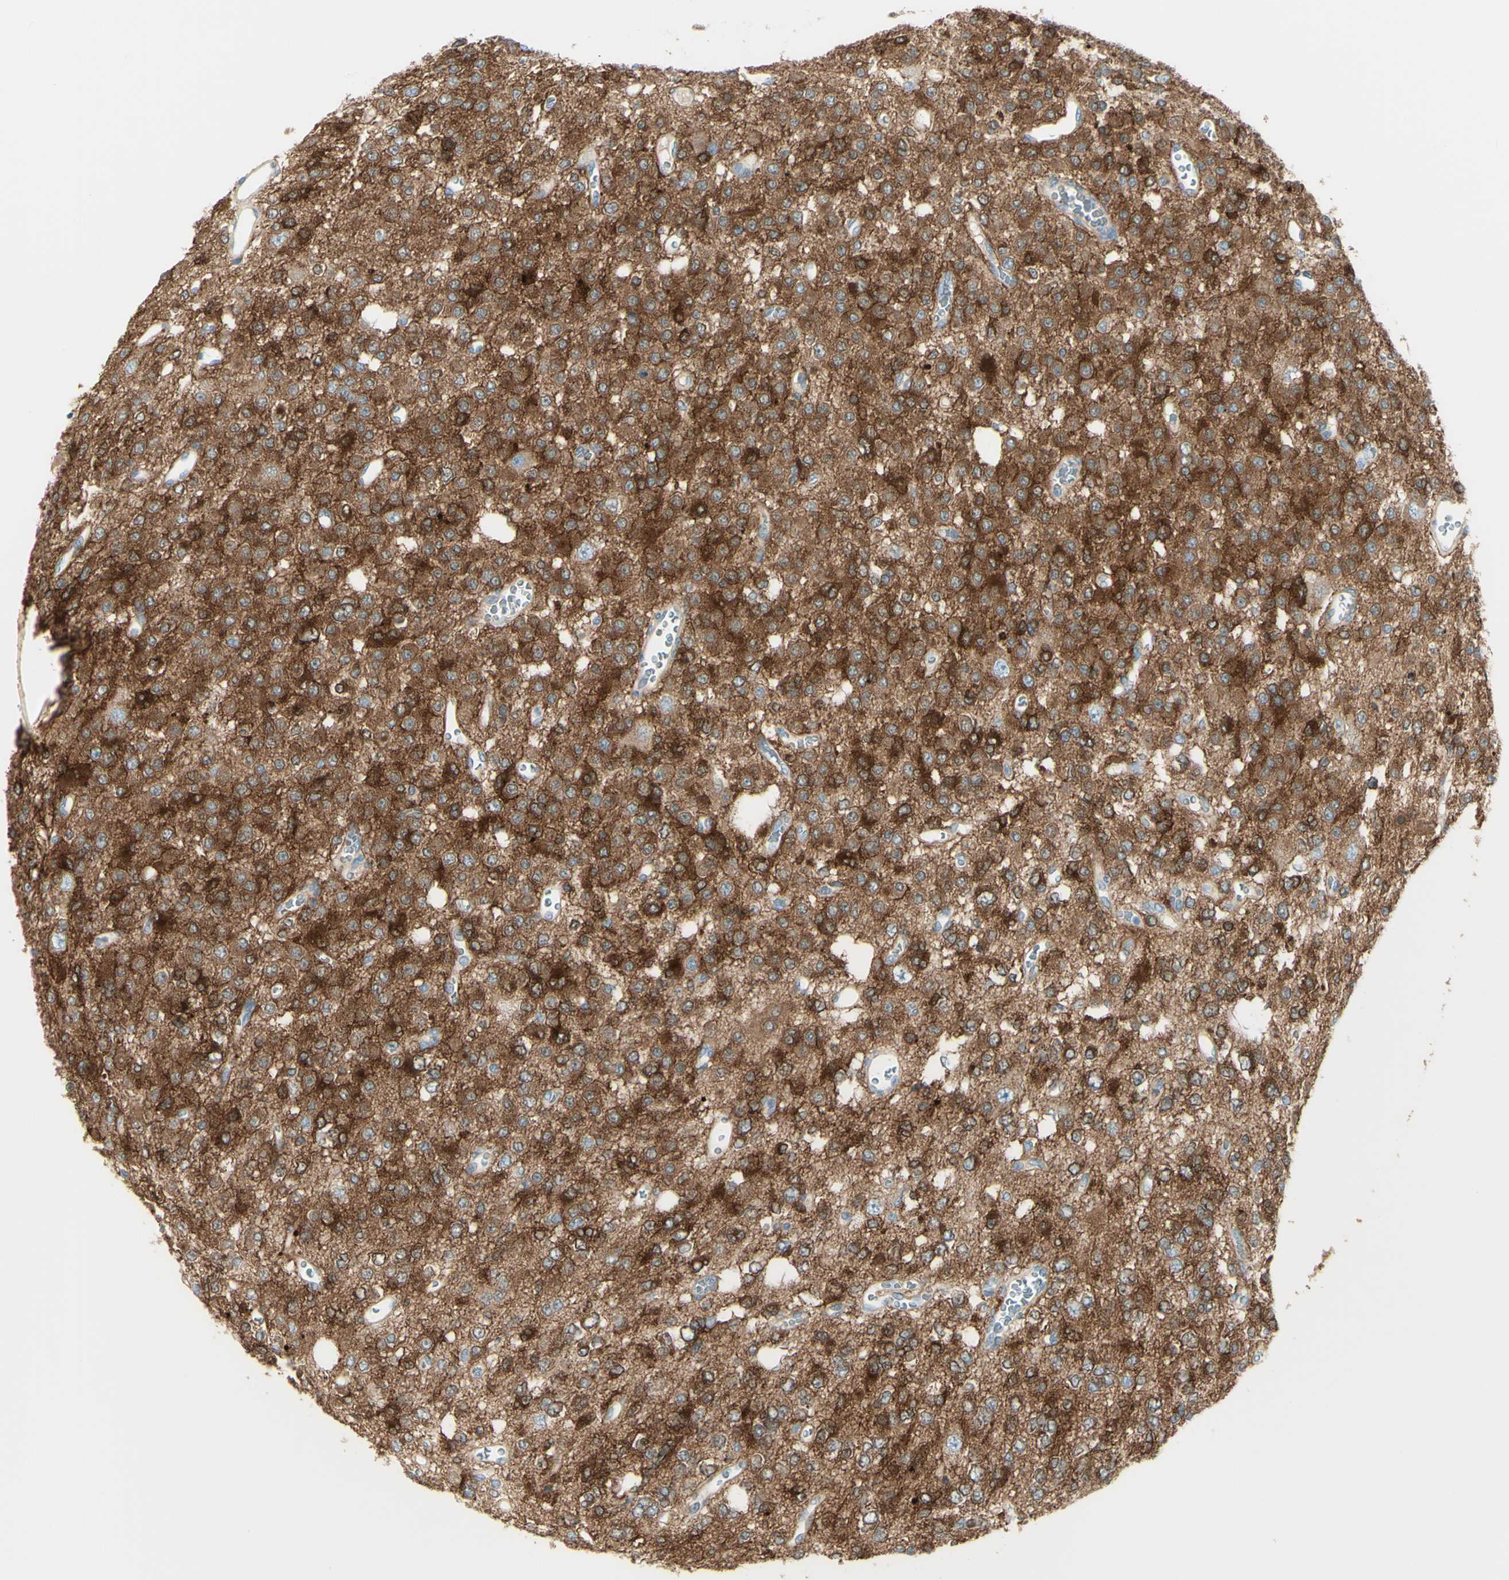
{"staining": {"intensity": "strong", "quantity": ">75%", "location": "cytoplasmic/membranous"}, "tissue": "glioma", "cell_type": "Tumor cells", "image_type": "cancer", "snomed": [{"axis": "morphology", "description": "Glioma, malignant, Low grade"}, {"axis": "topography", "description": "Brain"}], "caption": "A photomicrograph showing strong cytoplasmic/membranous positivity in approximately >75% of tumor cells in glioma, as visualized by brown immunohistochemical staining.", "gene": "PCDHGA2", "patient": {"sex": "male", "age": 38}}